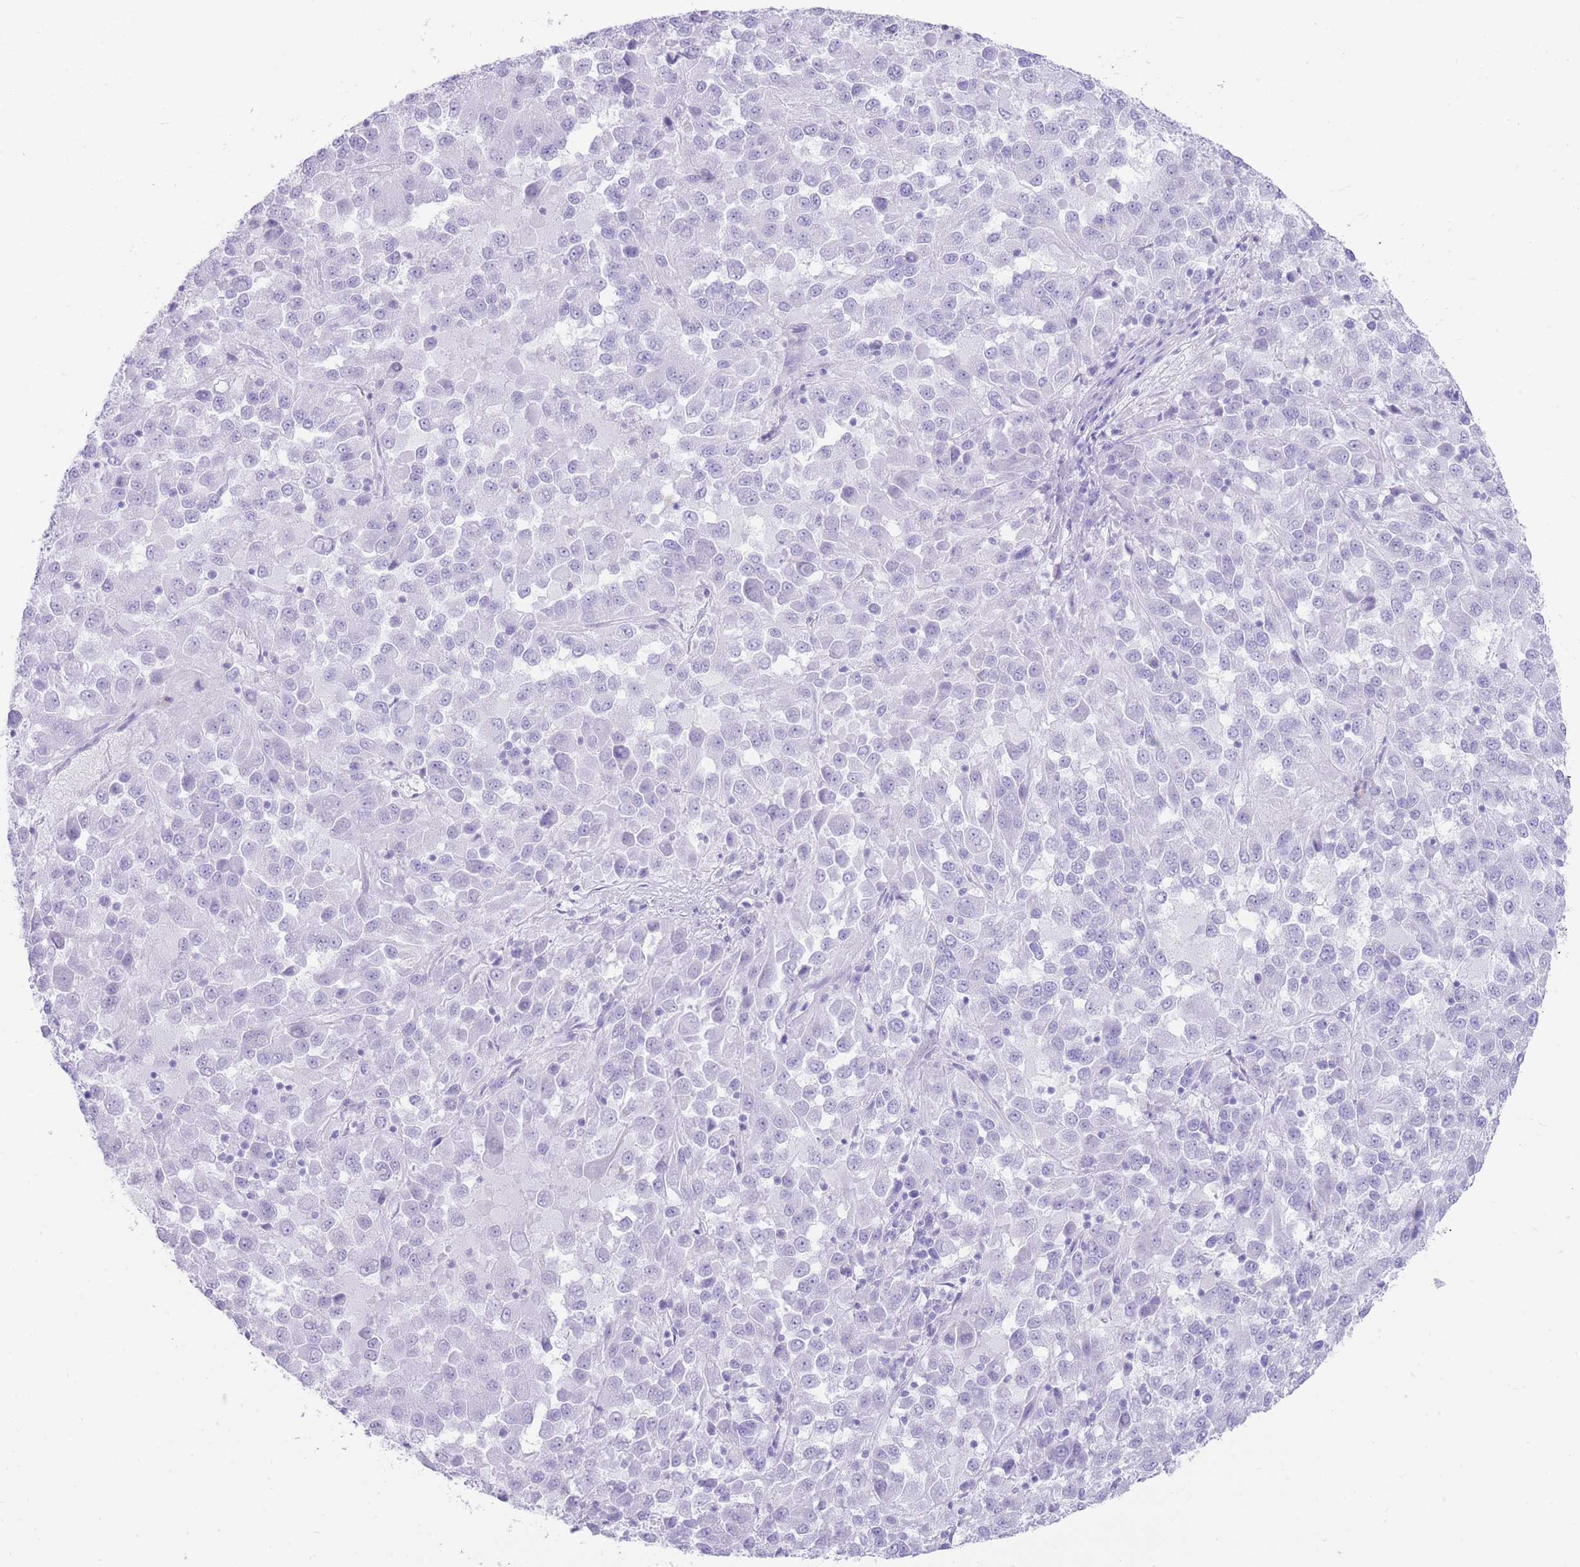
{"staining": {"intensity": "negative", "quantity": "none", "location": "none"}, "tissue": "melanoma", "cell_type": "Tumor cells", "image_type": "cancer", "snomed": [{"axis": "morphology", "description": "Malignant melanoma, Metastatic site"}, {"axis": "topography", "description": "Lung"}], "caption": "IHC photomicrograph of neoplastic tissue: melanoma stained with DAB displays no significant protein expression in tumor cells. The staining is performed using DAB brown chromogen with nuclei counter-stained in using hematoxylin.", "gene": "ELOA2", "patient": {"sex": "male", "age": 64}}